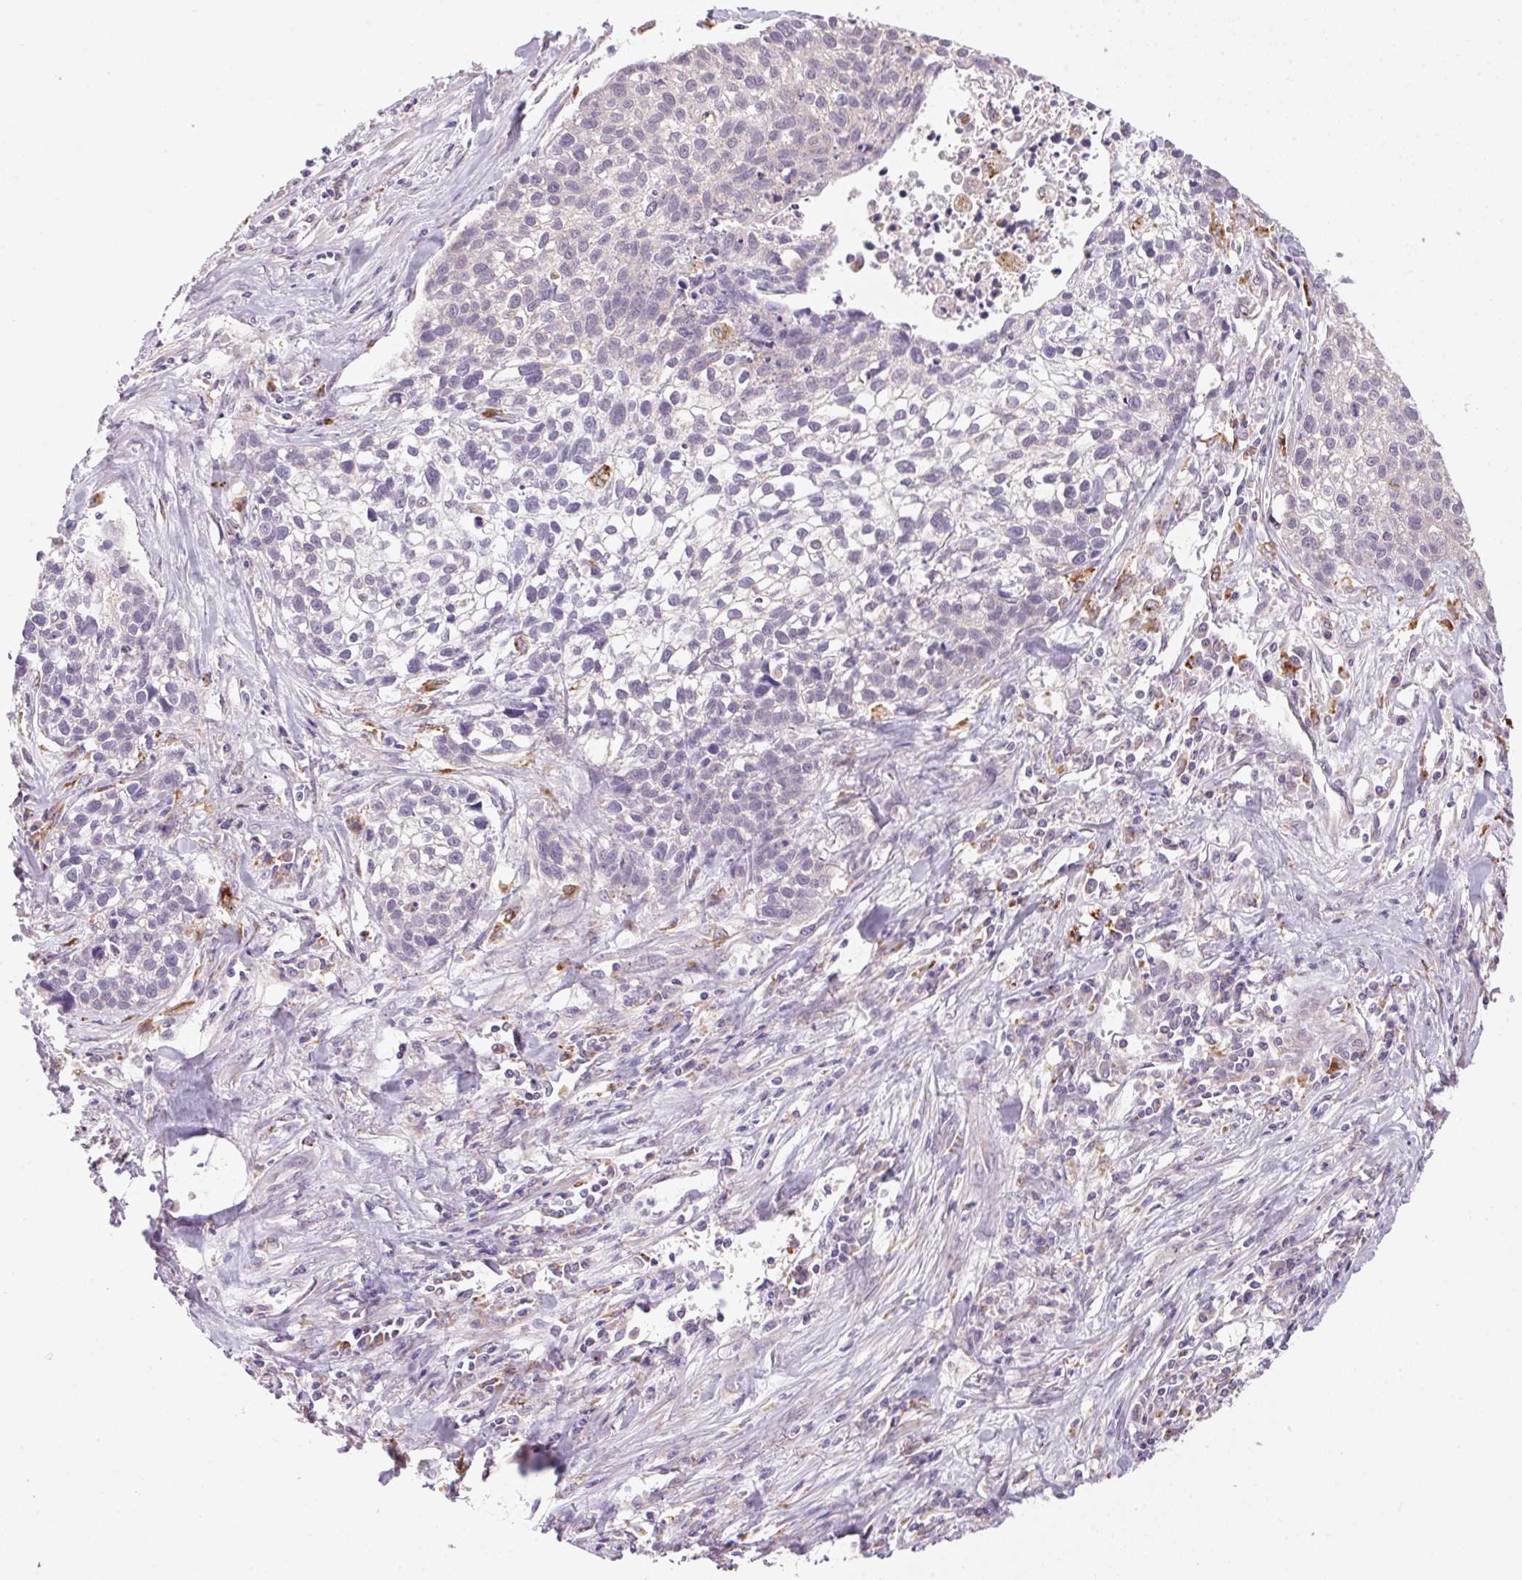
{"staining": {"intensity": "negative", "quantity": "none", "location": "none"}, "tissue": "lung cancer", "cell_type": "Tumor cells", "image_type": "cancer", "snomed": [{"axis": "morphology", "description": "Squamous cell carcinoma, NOS"}, {"axis": "topography", "description": "Lung"}], "caption": "High power microscopy micrograph of an immunohistochemistry (IHC) photomicrograph of lung cancer (squamous cell carcinoma), revealing no significant staining in tumor cells.", "gene": "ADH5", "patient": {"sex": "male", "age": 74}}